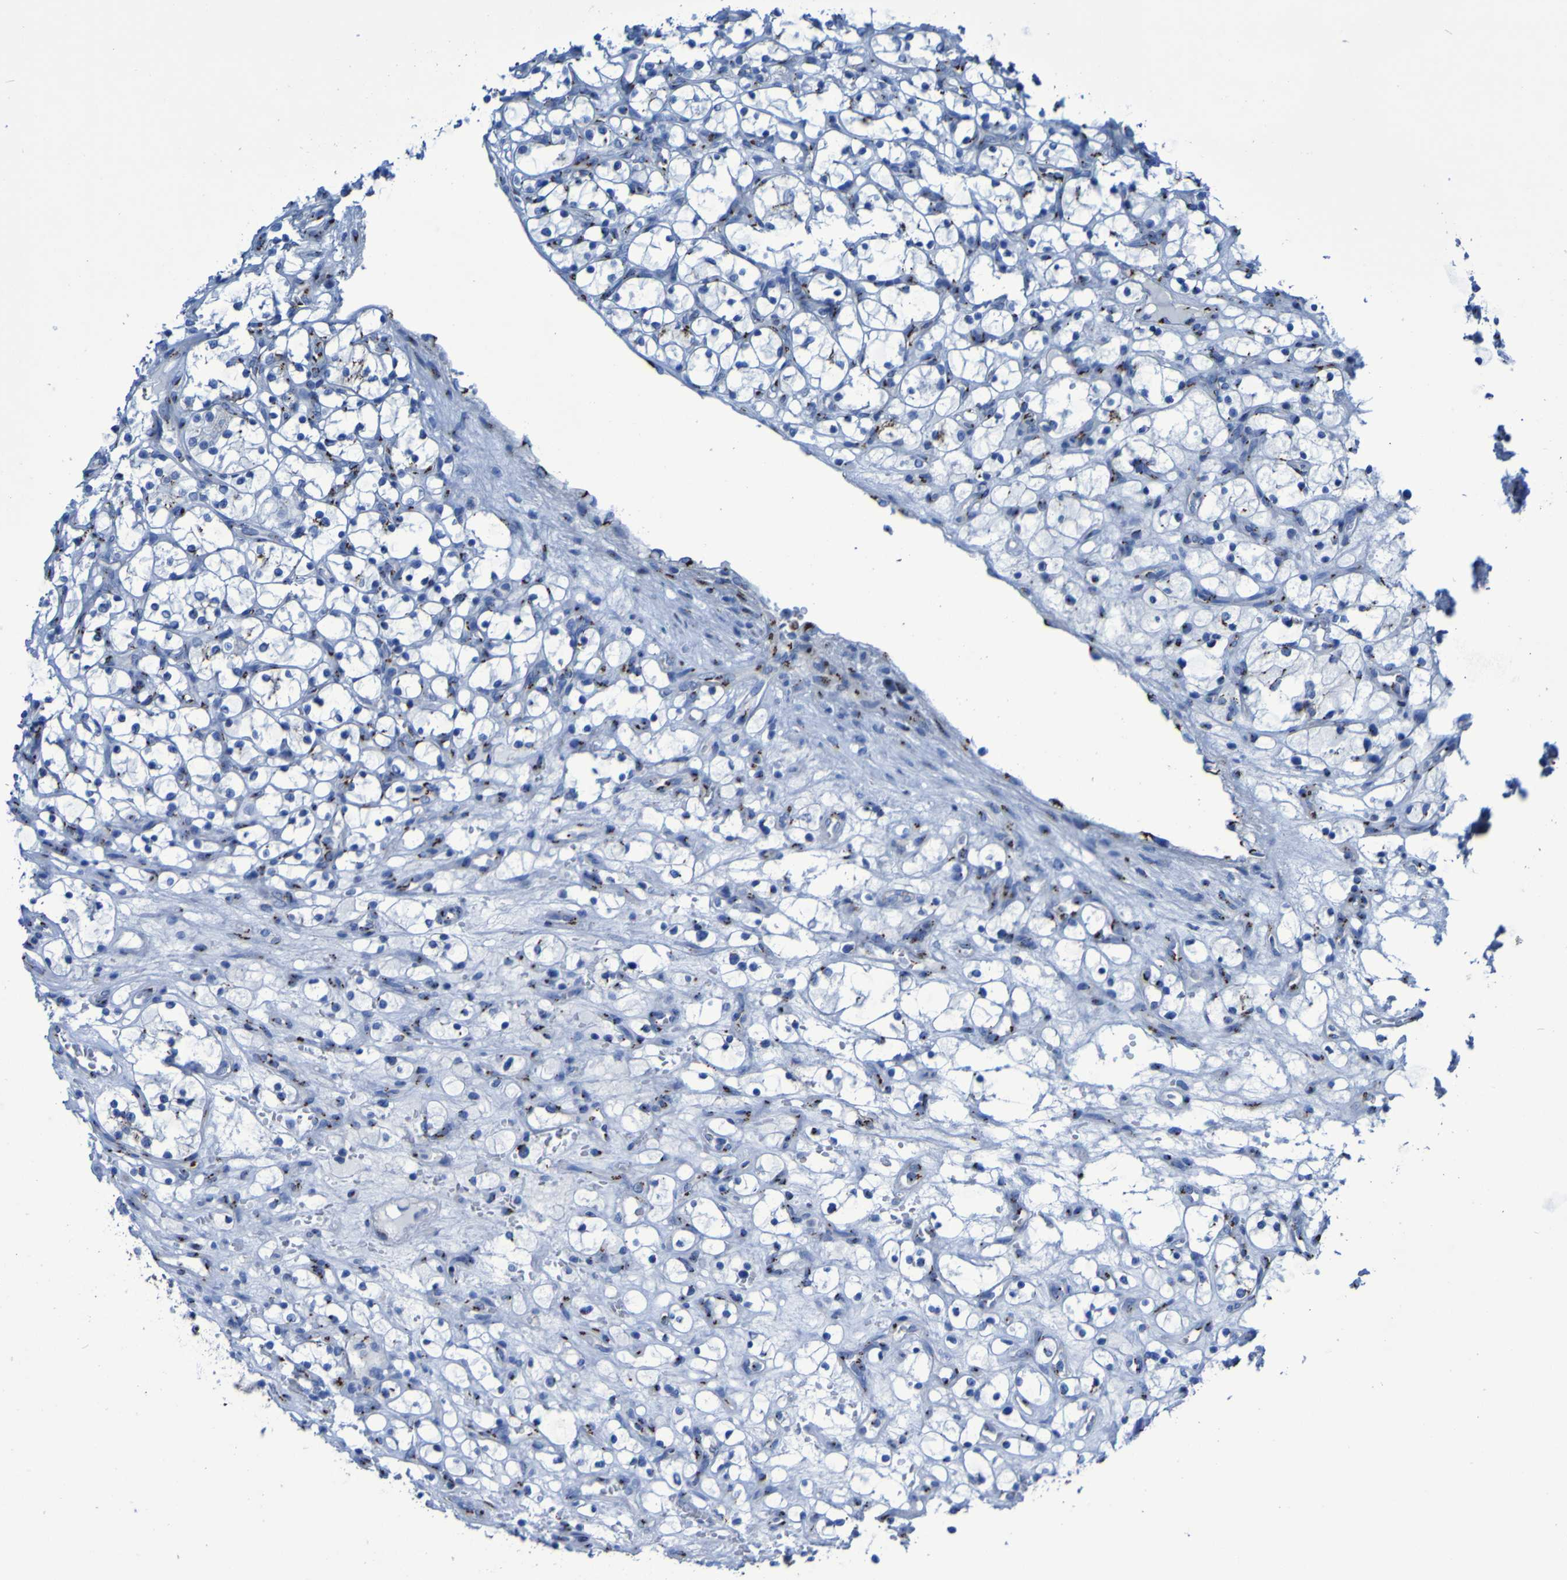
{"staining": {"intensity": "weak", "quantity": "25%-75%", "location": "cytoplasmic/membranous"}, "tissue": "renal cancer", "cell_type": "Tumor cells", "image_type": "cancer", "snomed": [{"axis": "morphology", "description": "Adenocarcinoma, NOS"}, {"axis": "topography", "description": "Kidney"}], "caption": "This image shows renal cancer (adenocarcinoma) stained with immunohistochemistry (IHC) to label a protein in brown. The cytoplasmic/membranous of tumor cells show weak positivity for the protein. Nuclei are counter-stained blue.", "gene": "GOLM1", "patient": {"sex": "female", "age": 69}}